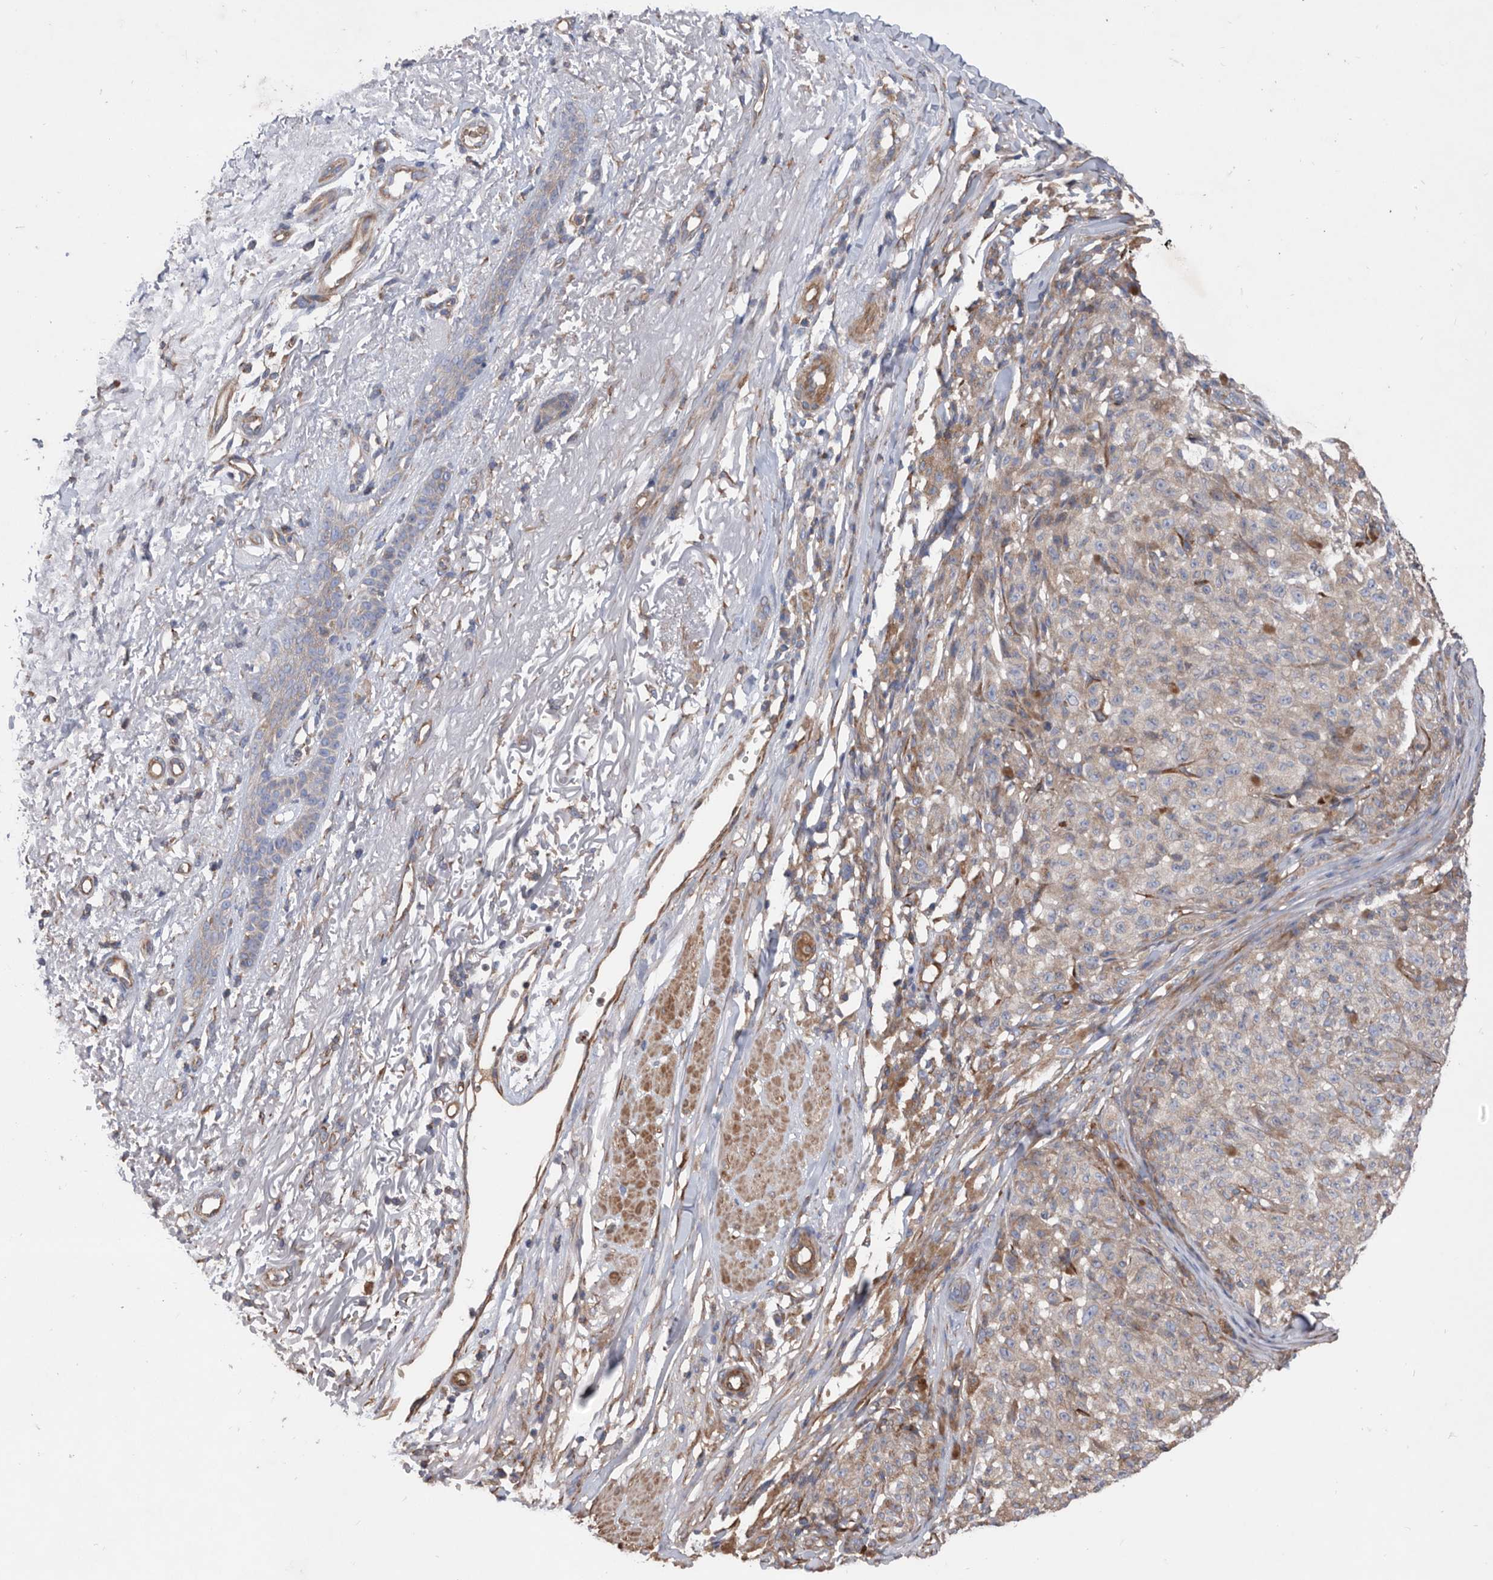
{"staining": {"intensity": "weak", "quantity": "<25%", "location": "cytoplasmic/membranous"}, "tissue": "melanoma", "cell_type": "Tumor cells", "image_type": "cancer", "snomed": [{"axis": "morphology", "description": "Malignant melanoma, NOS"}, {"axis": "topography", "description": "Skin"}], "caption": "Tumor cells are negative for brown protein staining in melanoma. The staining was performed using DAB to visualize the protein expression in brown, while the nuclei were stained in blue with hematoxylin (Magnification: 20x).", "gene": "ATP13A3", "patient": {"sex": "female", "age": 82}}